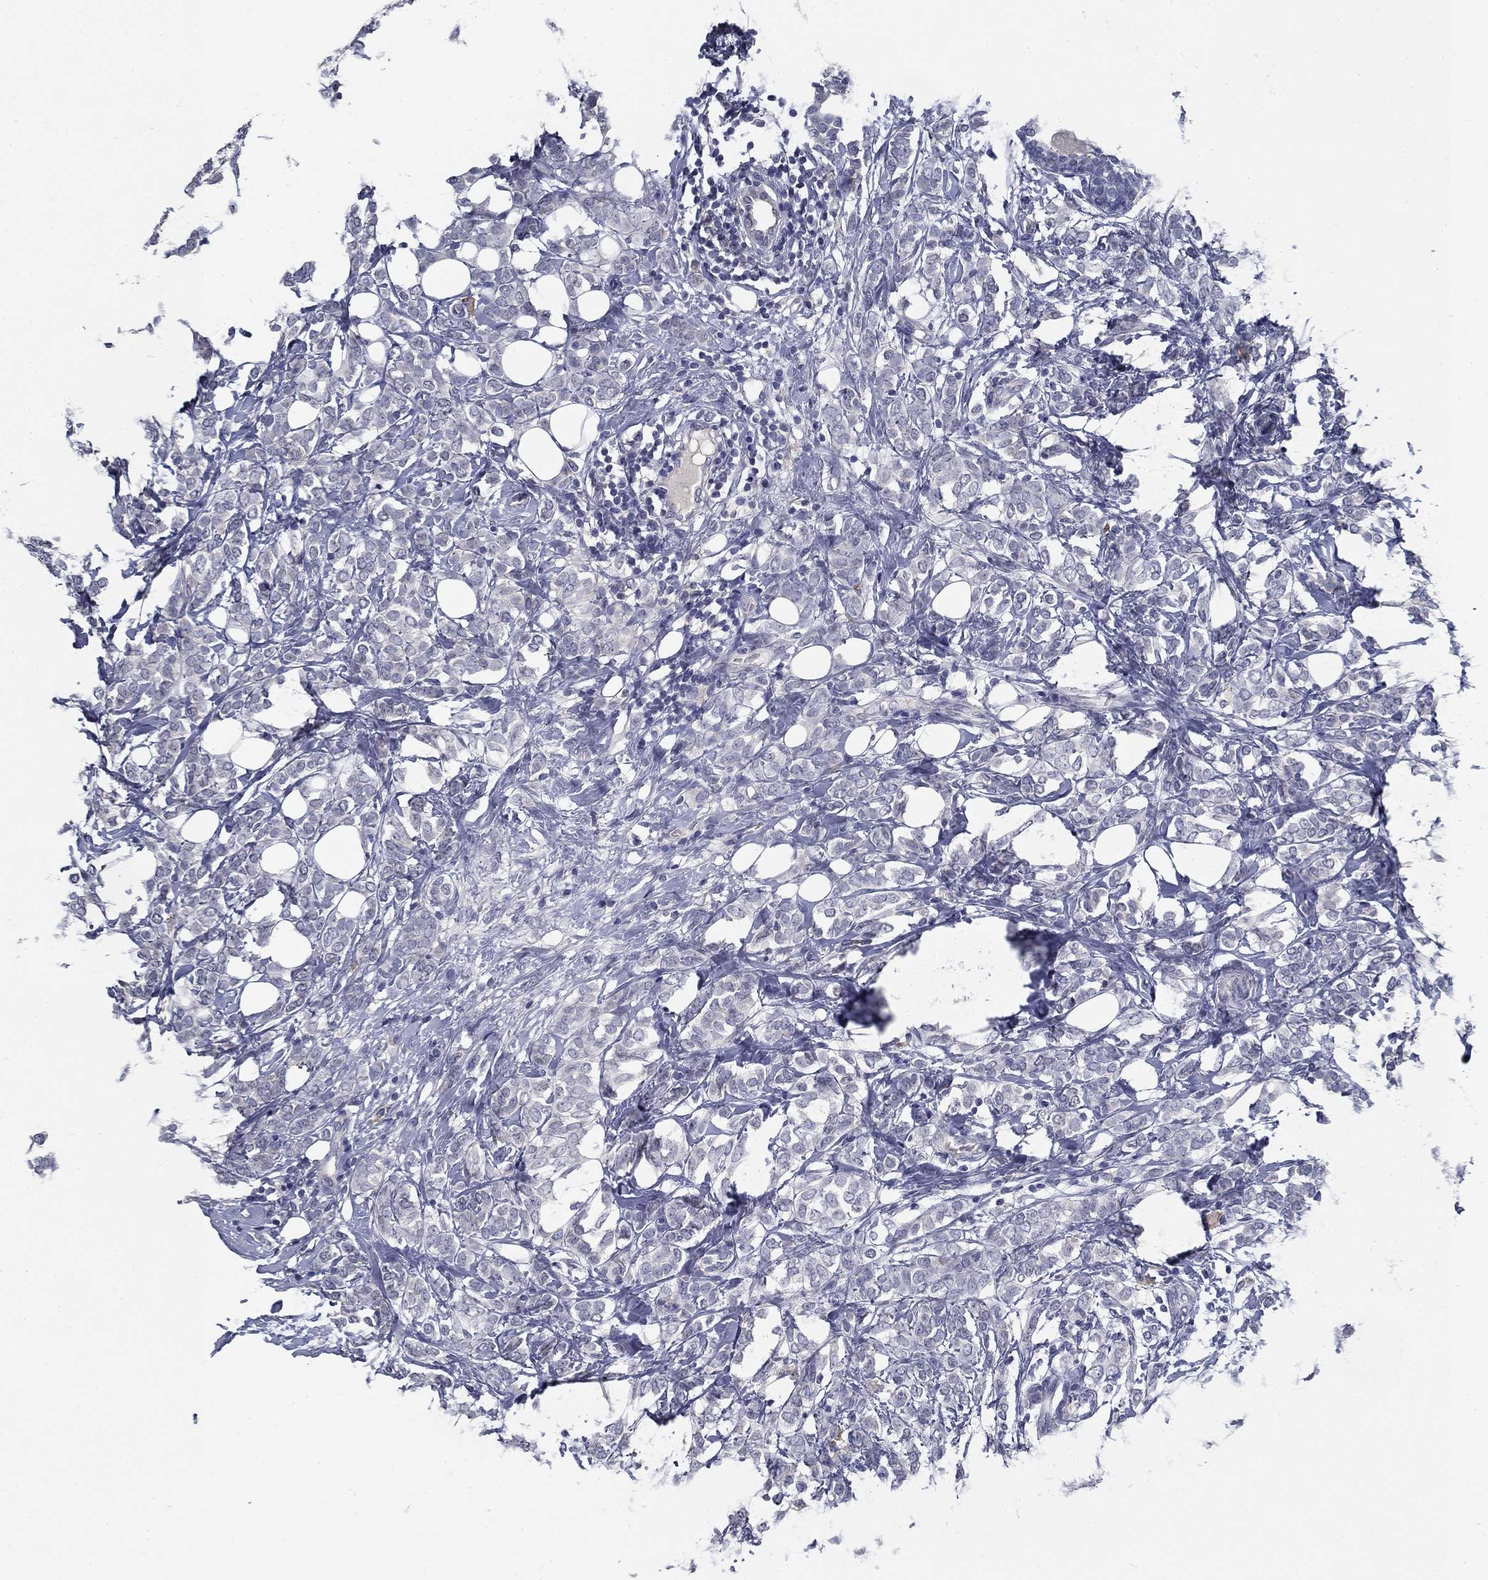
{"staining": {"intensity": "negative", "quantity": "none", "location": "none"}, "tissue": "breast cancer", "cell_type": "Tumor cells", "image_type": "cancer", "snomed": [{"axis": "morphology", "description": "Lobular carcinoma"}, {"axis": "topography", "description": "Breast"}], "caption": "The photomicrograph demonstrates no significant positivity in tumor cells of breast cancer.", "gene": "CD274", "patient": {"sex": "female", "age": 49}}